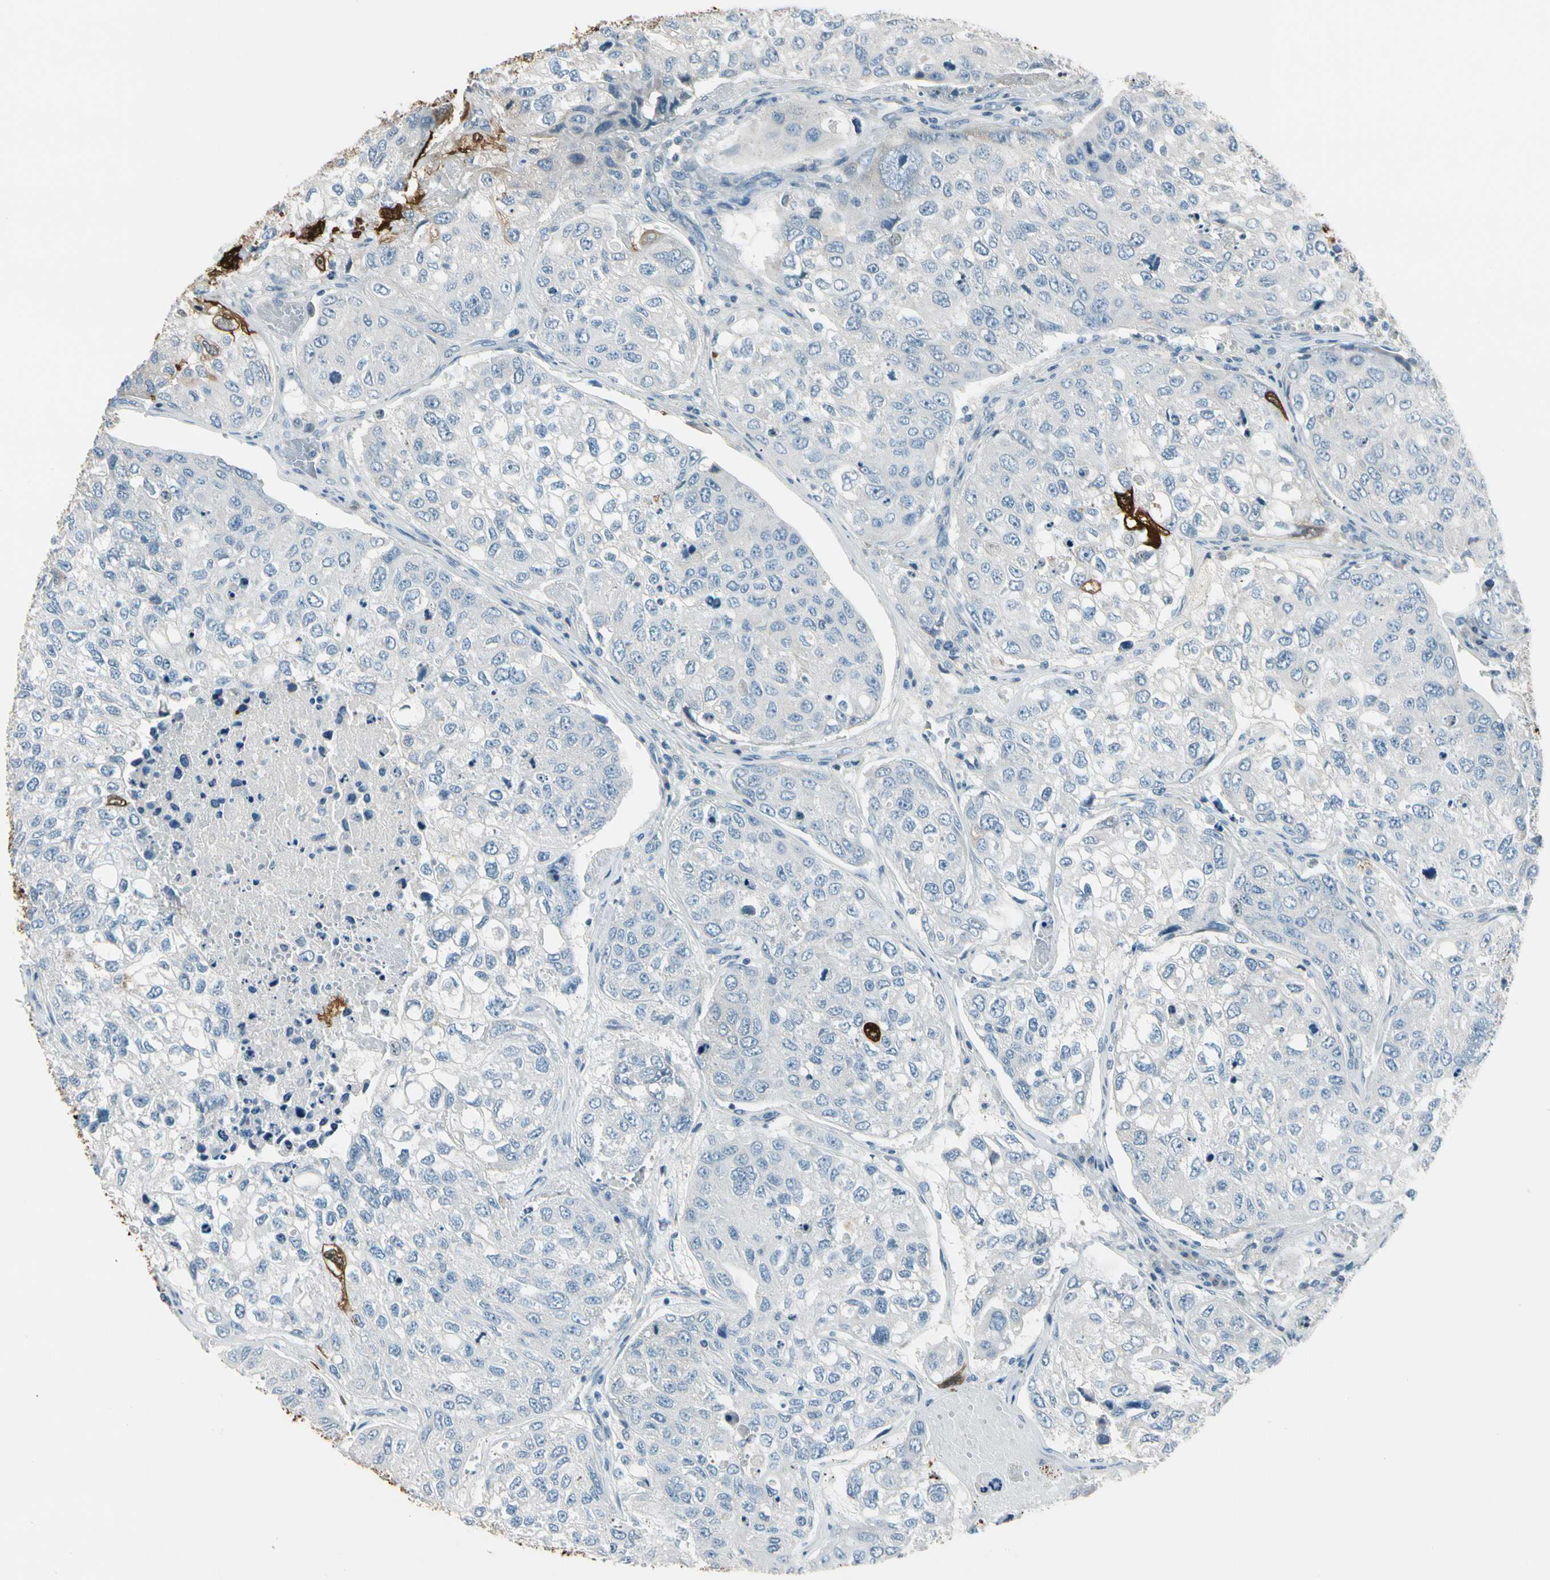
{"staining": {"intensity": "moderate", "quantity": "<25%", "location": "cytoplasmic/membranous"}, "tissue": "urothelial cancer", "cell_type": "Tumor cells", "image_type": "cancer", "snomed": [{"axis": "morphology", "description": "Urothelial carcinoma, High grade"}, {"axis": "topography", "description": "Lymph node"}, {"axis": "topography", "description": "Urinary bladder"}], "caption": "Human urothelial cancer stained for a protein (brown) reveals moderate cytoplasmic/membranous positive staining in approximately <25% of tumor cells.", "gene": "STK40", "patient": {"sex": "male", "age": 51}}